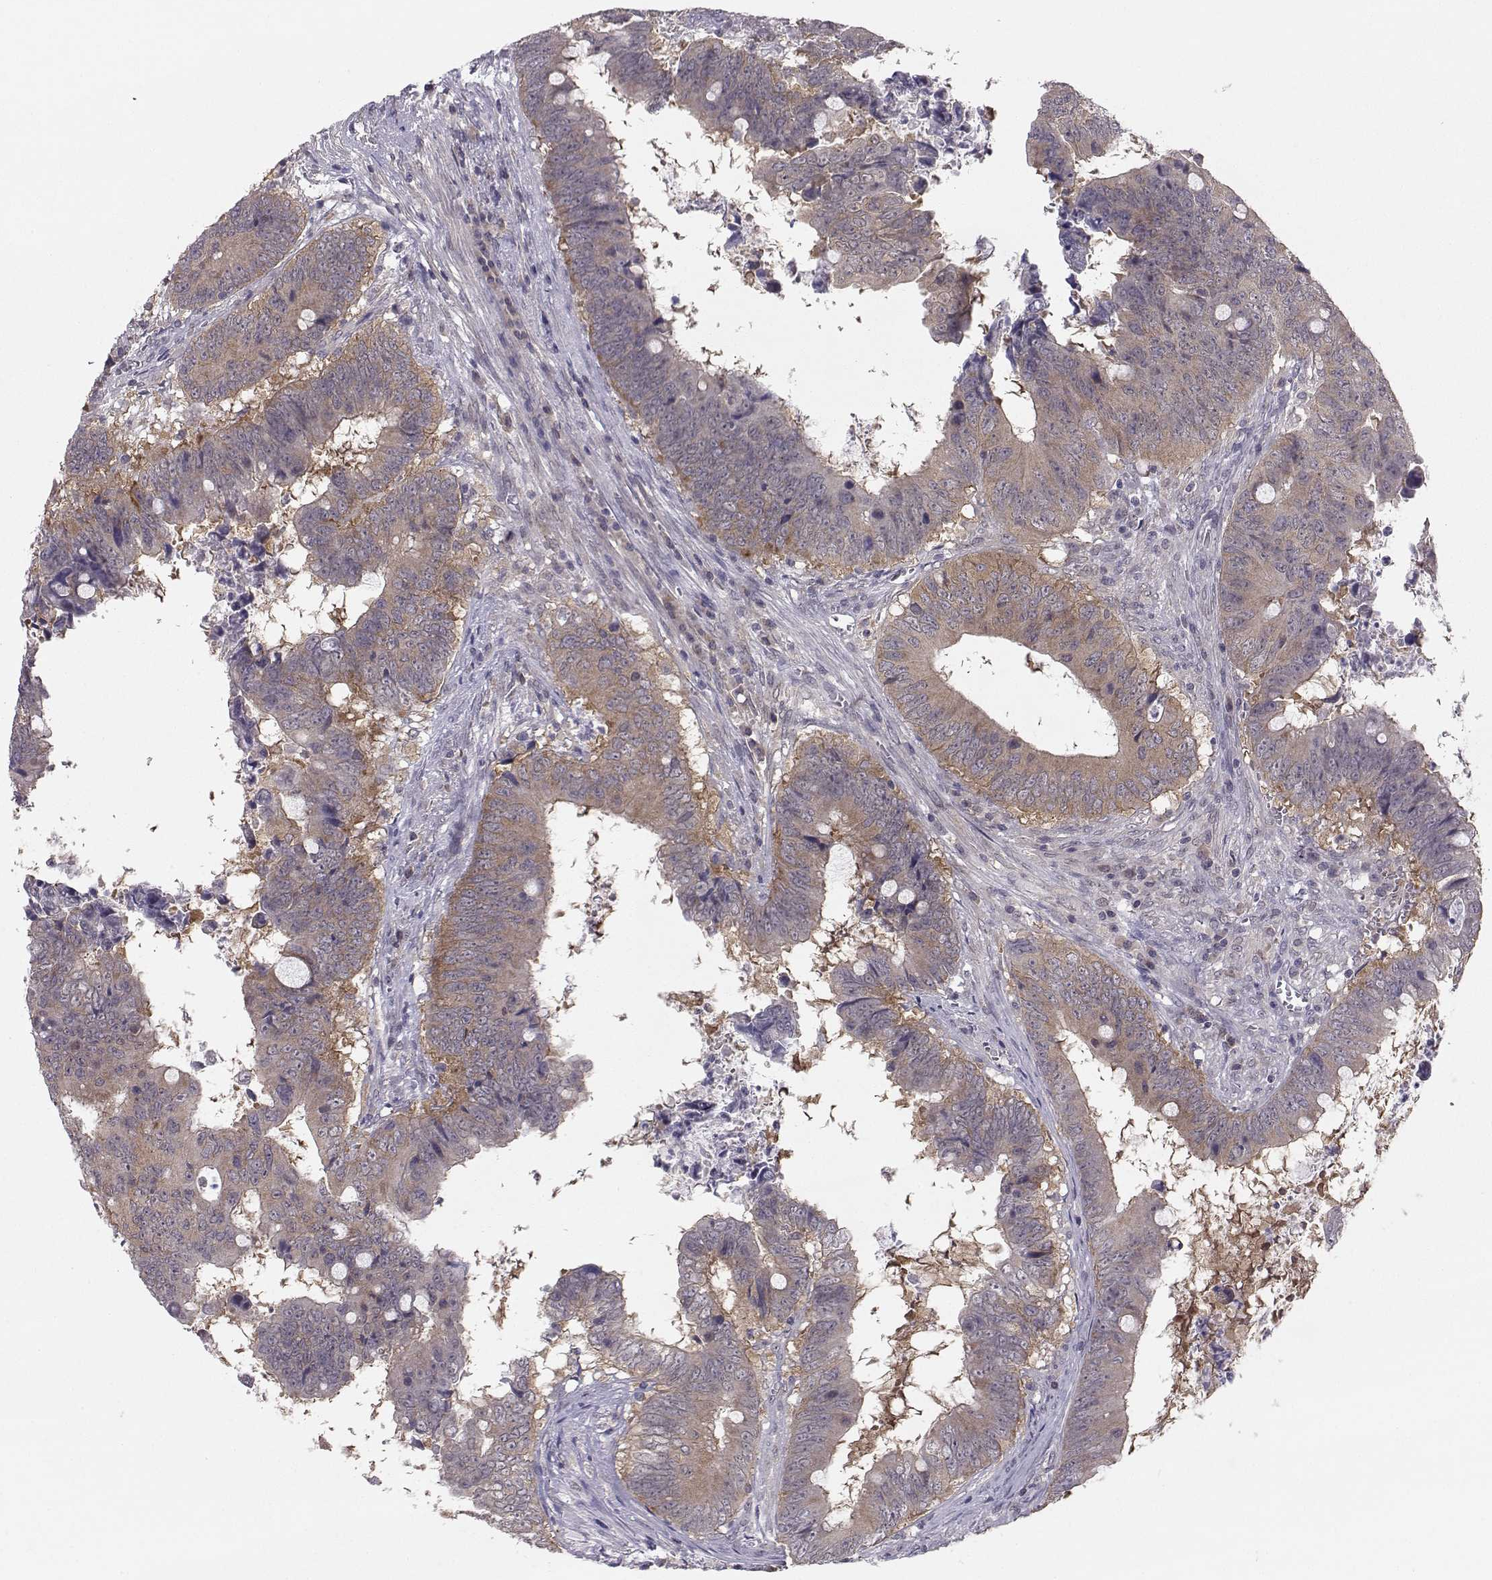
{"staining": {"intensity": "weak", "quantity": ">75%", "location": "cytoplasmic/membranous"}, "tissue": "colorectal cancer", "cell_type": "Tumor cells", "image_type": "cancer", "snomed": [{"axis": "morphology", "description": "Adenocarcinoma, NOS"}, {"axis": "topography", "description": "Colon"}], "caption": "A low amount of weak cytoplasmic/membranous staining is seen in about >75% of tumor cells in colorectal cancer tissue.", "gene": "KIF13B", "patient": {"sex": "female", "age": 82}}